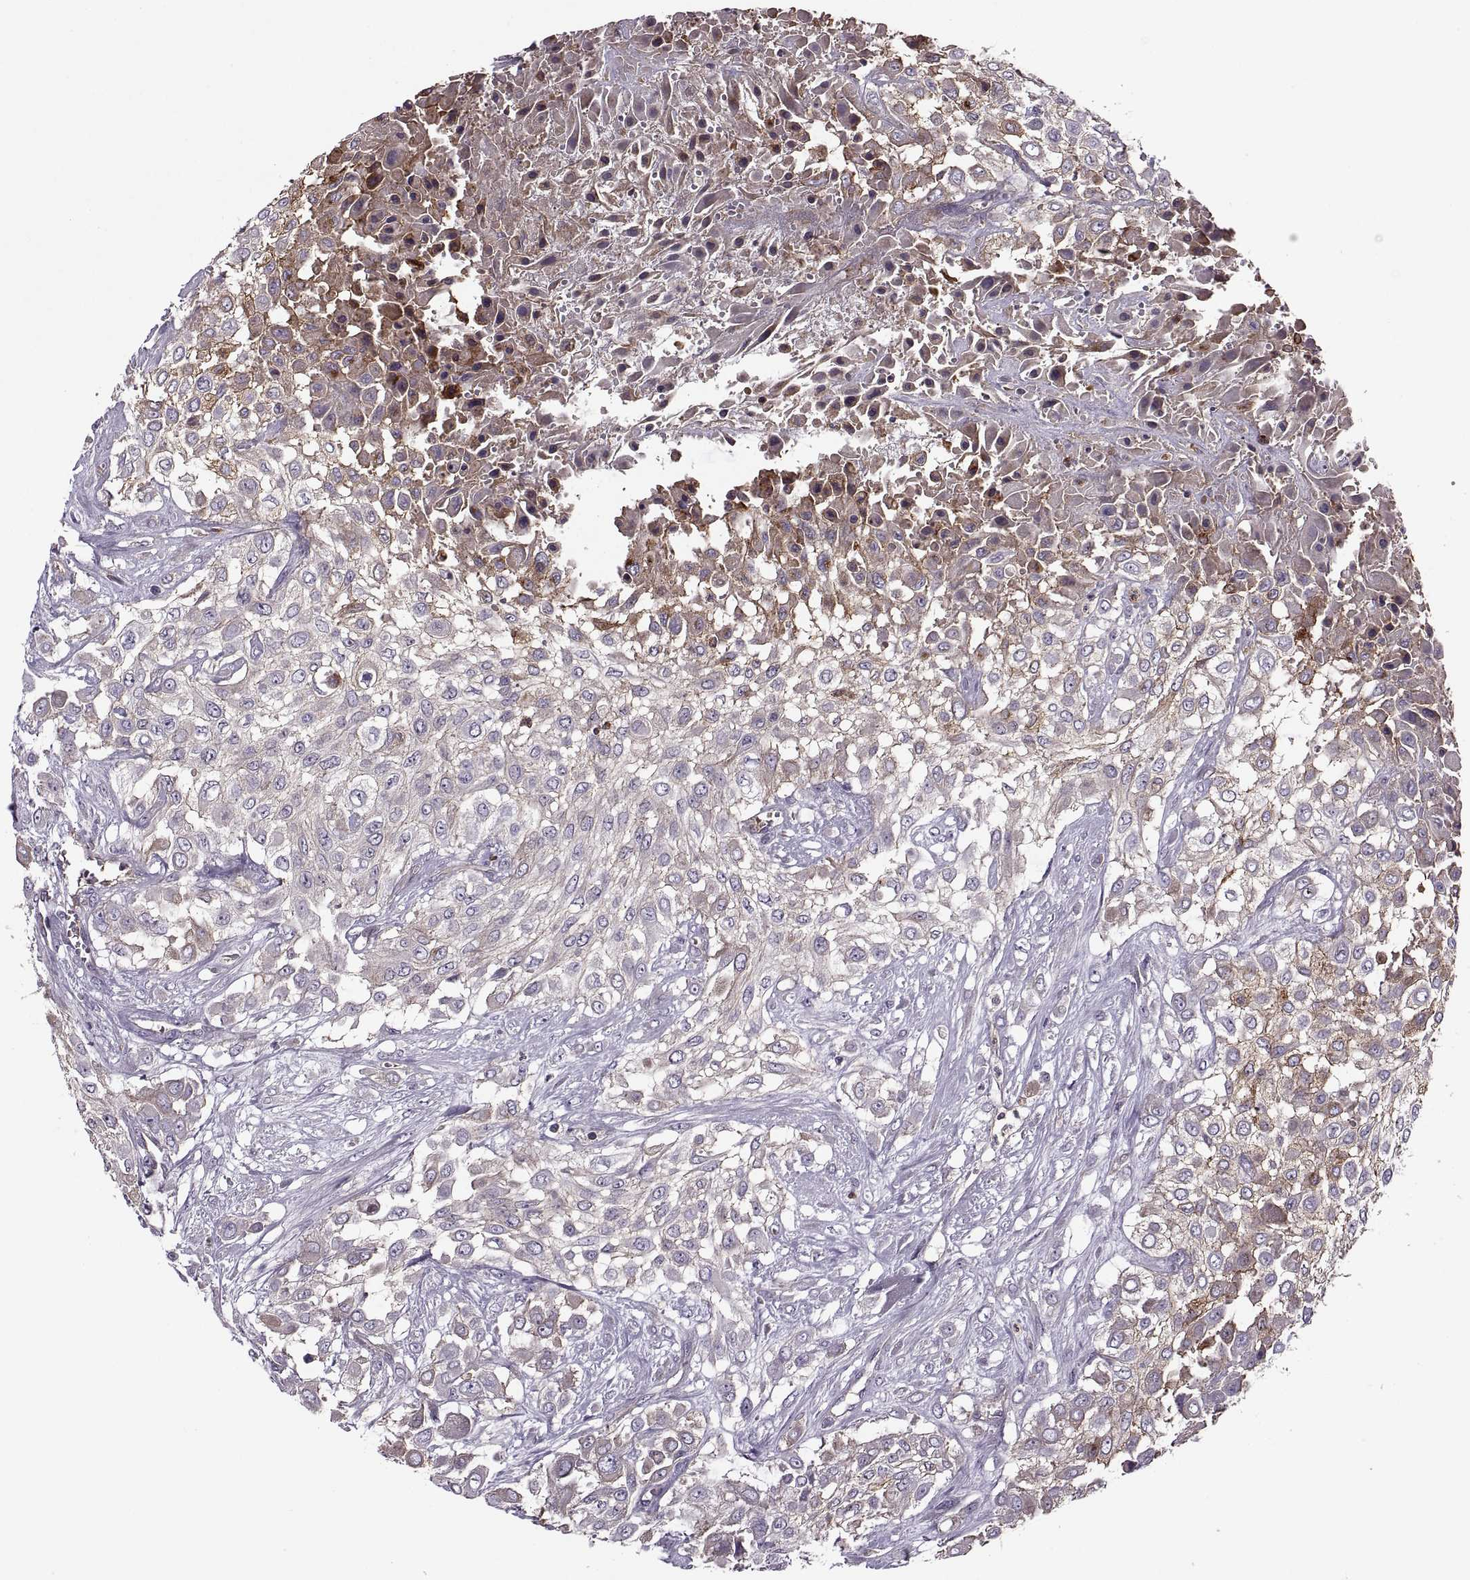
{"staining": {"intensity": "moderate", "quantity": "<25%", "location": "cytoplasmic/membranous"}, "tissue": "urothelial cancer", "cell_type": "Tumor cells", "image_type": "cancer", "snomed": [{"axis": "morphology", "description": "Urothelial carcinoma, High grade"}, {"axis": "topography", "description": "Urinary bladder"}], "caption": "IHC (DAB (3,3'-diaminobenzidine)) staining of high-grade urothelial carcinoma displays moderate cytoplasmic/membranous protein positivity in approximately <25% of tumor cells. (Stains: DAB (3,3'-diaminobenzidine) in brown, nuclei in blue, Microscopy: brightfield microscopy at high magnification).", "gene": "SLC2A3", "patient": {"sex": "male", "age": 57}}